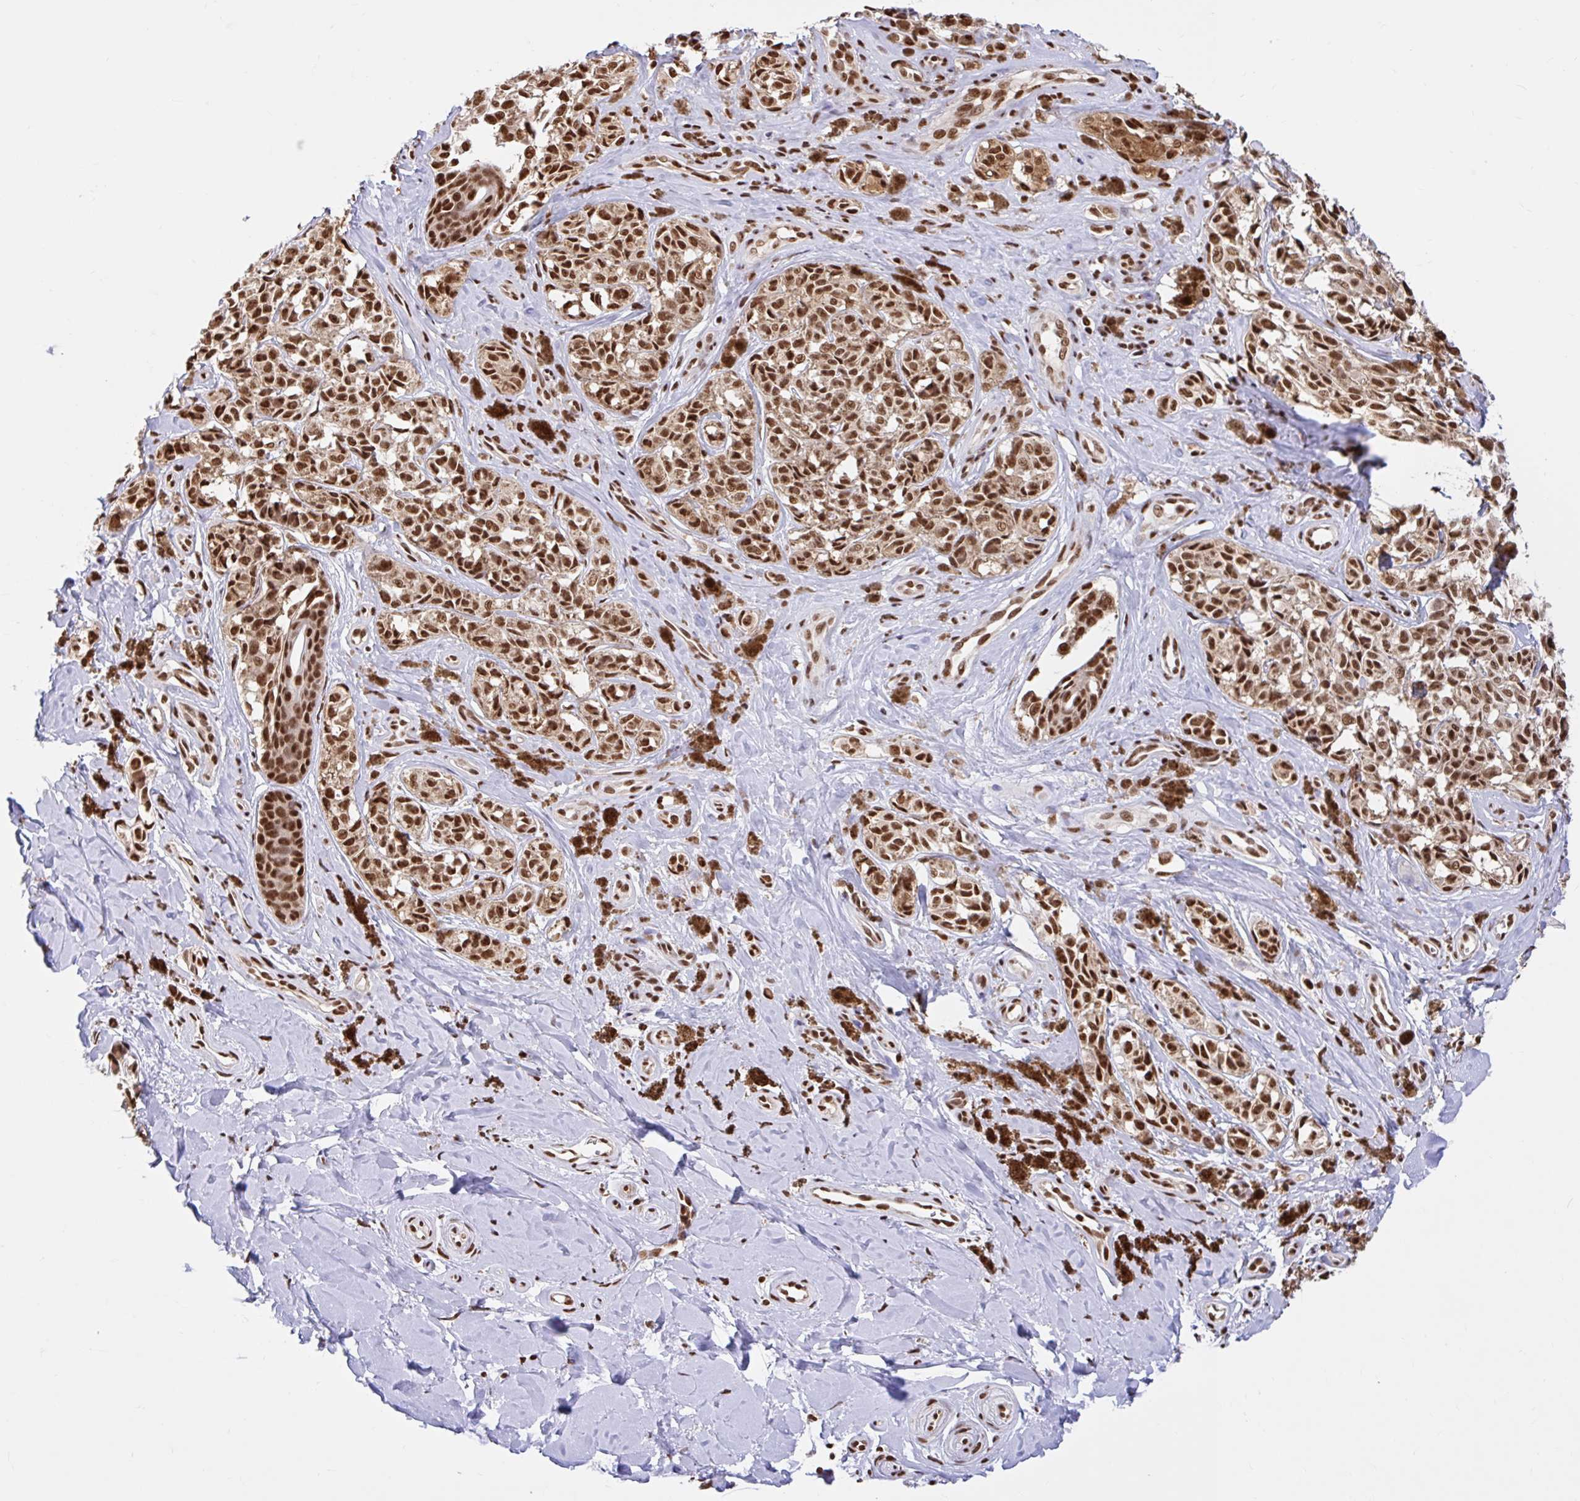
{"staining": {"intensity": "strong", "quantity": ">75%", "location": "nuclear"}, "tissue": "melanoma", "cell_type": "Tumor cells", "image_type": "cancer", "snomed": [{"axis": "morphology", "description": "Malignant melanoma, NOS"}, {"axis": "topography", "description": "Skin"}], "caption": "Immunohistochemistry of melanoma demonstrates high levels of strong nuclear positivity in about >75% of tumor cells.", "gene": "ABCA9", "patient": {"sex": "female", "age": 65}}